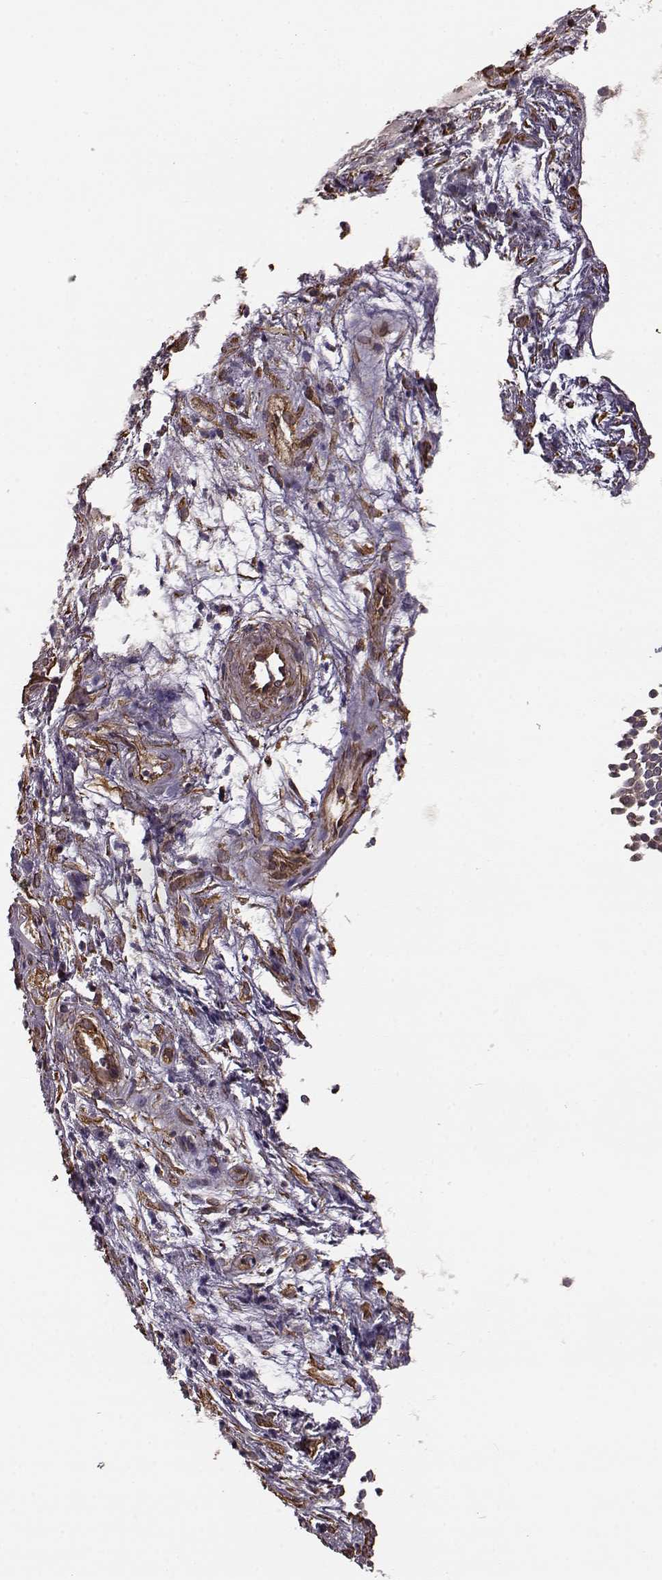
{"staining": {"intensity": "weak", "quantity": "25%-75%", "location": "cytoplasmic/membranous"}, "tissue": "nasopharynx", "cell_type": "Respiratory epithelial cells", "image_type": "normal", "snomed": [{"axis": "morphology", "description": "Normal tissue, NOS"}, {"axis": "topography", "description": "Nasopharynx"}], "caption": "Immunohistochemical staining of unremarkable nasopharynx exhibits 25%-75% levels of weak cytoplasmic/membranous protein staining in approximately 25%-75% of respiratory epithelial cells.", "gene": "NTF3", "patient": {"sex": "male", "age": 31}}